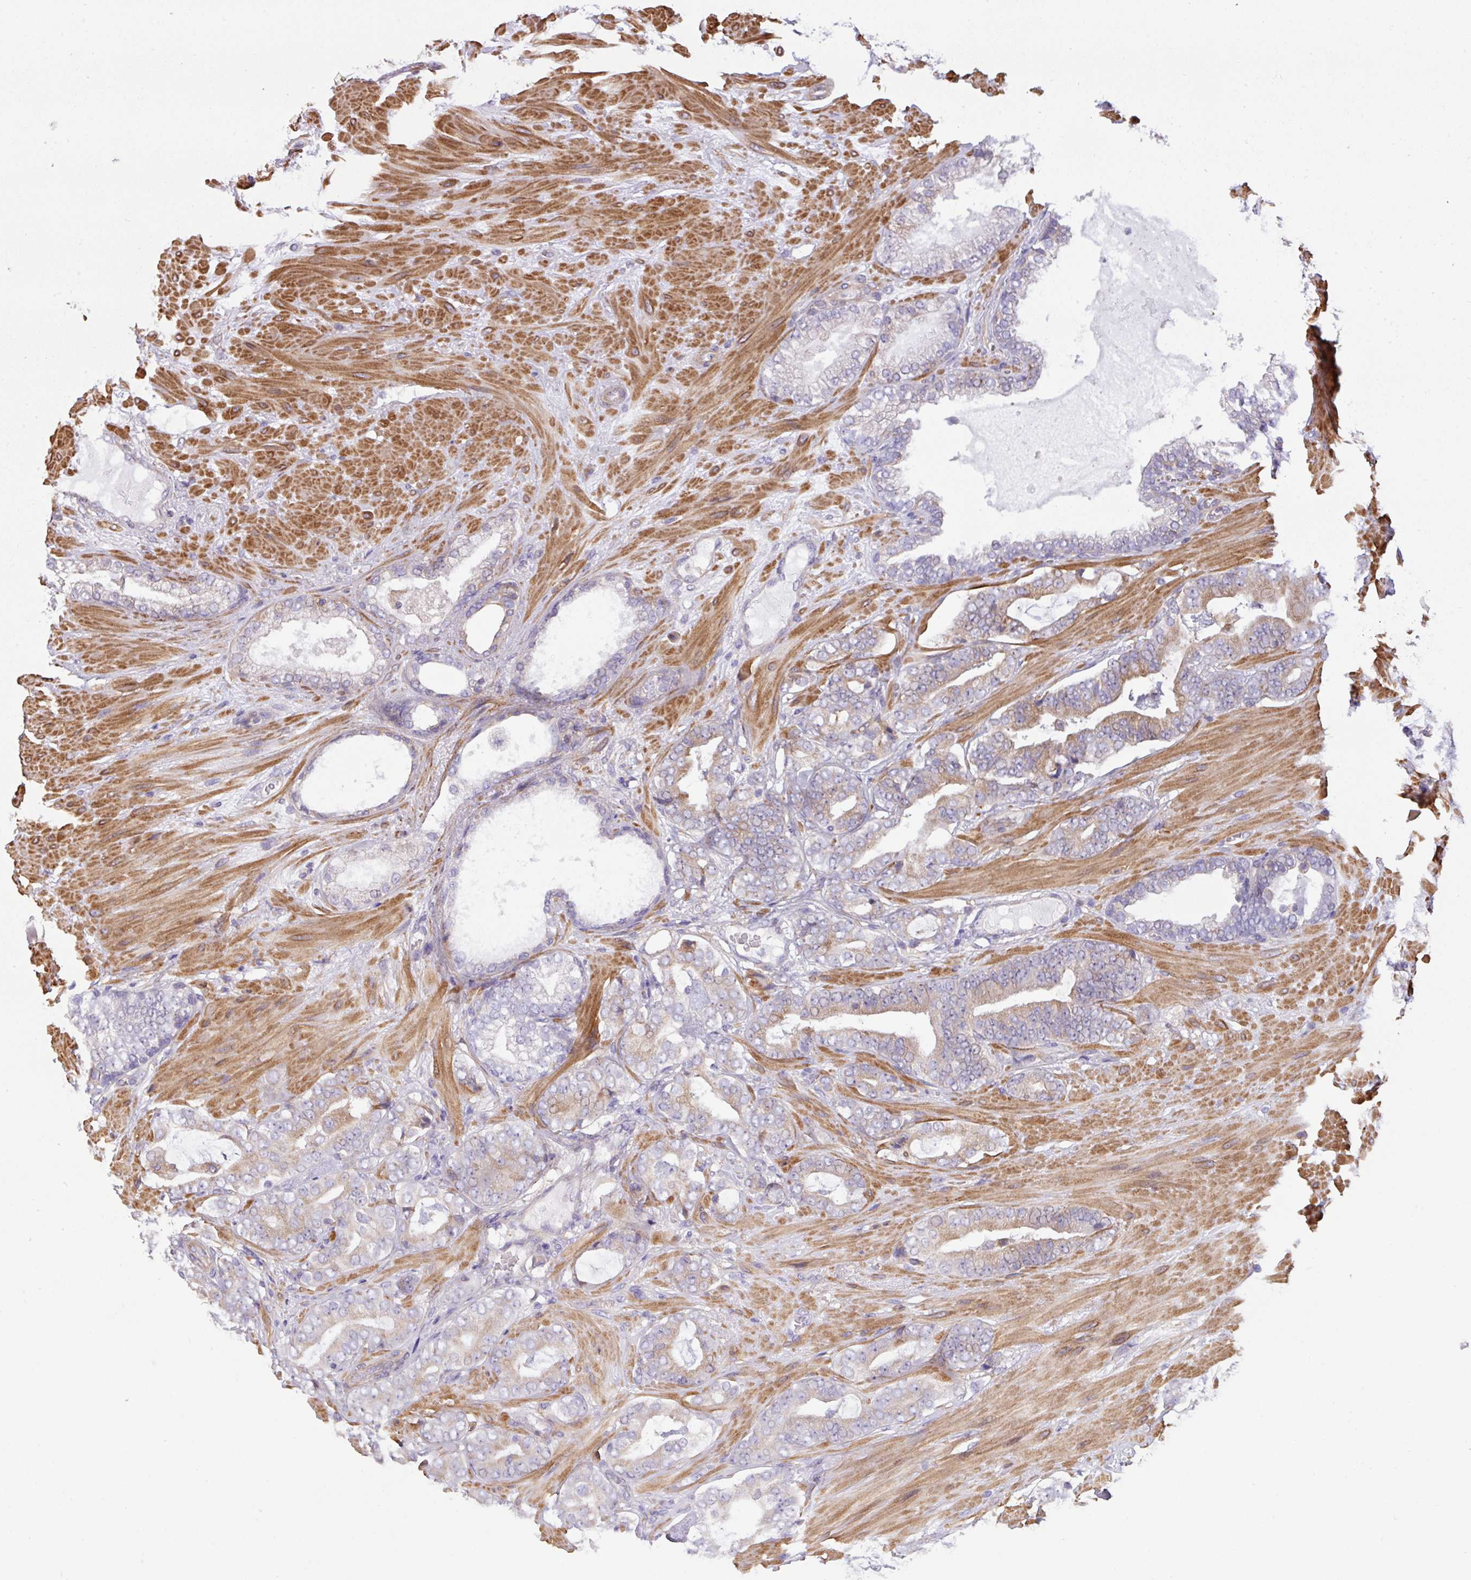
{"staining": {"intensity": "weak", "quantity": "<25%", "location": "cytoplasmic/membranous"}, "tissue": "prostate cancer", "cell_type": "Tumor cells", "image_type": "cancer", "snomed": [{"axis": "morphology", "description": "Adenocarcinoma, Low grade"}, {"axis": "topography", "description": "Prostate"}], "caption": "Prostate adenocarcinoma (low-grade) was stained to show a protein in brown. There is no significant expression in tumor cells.", "gene": "LRRC41", "patient": {"sex": "male", "age": 61}}